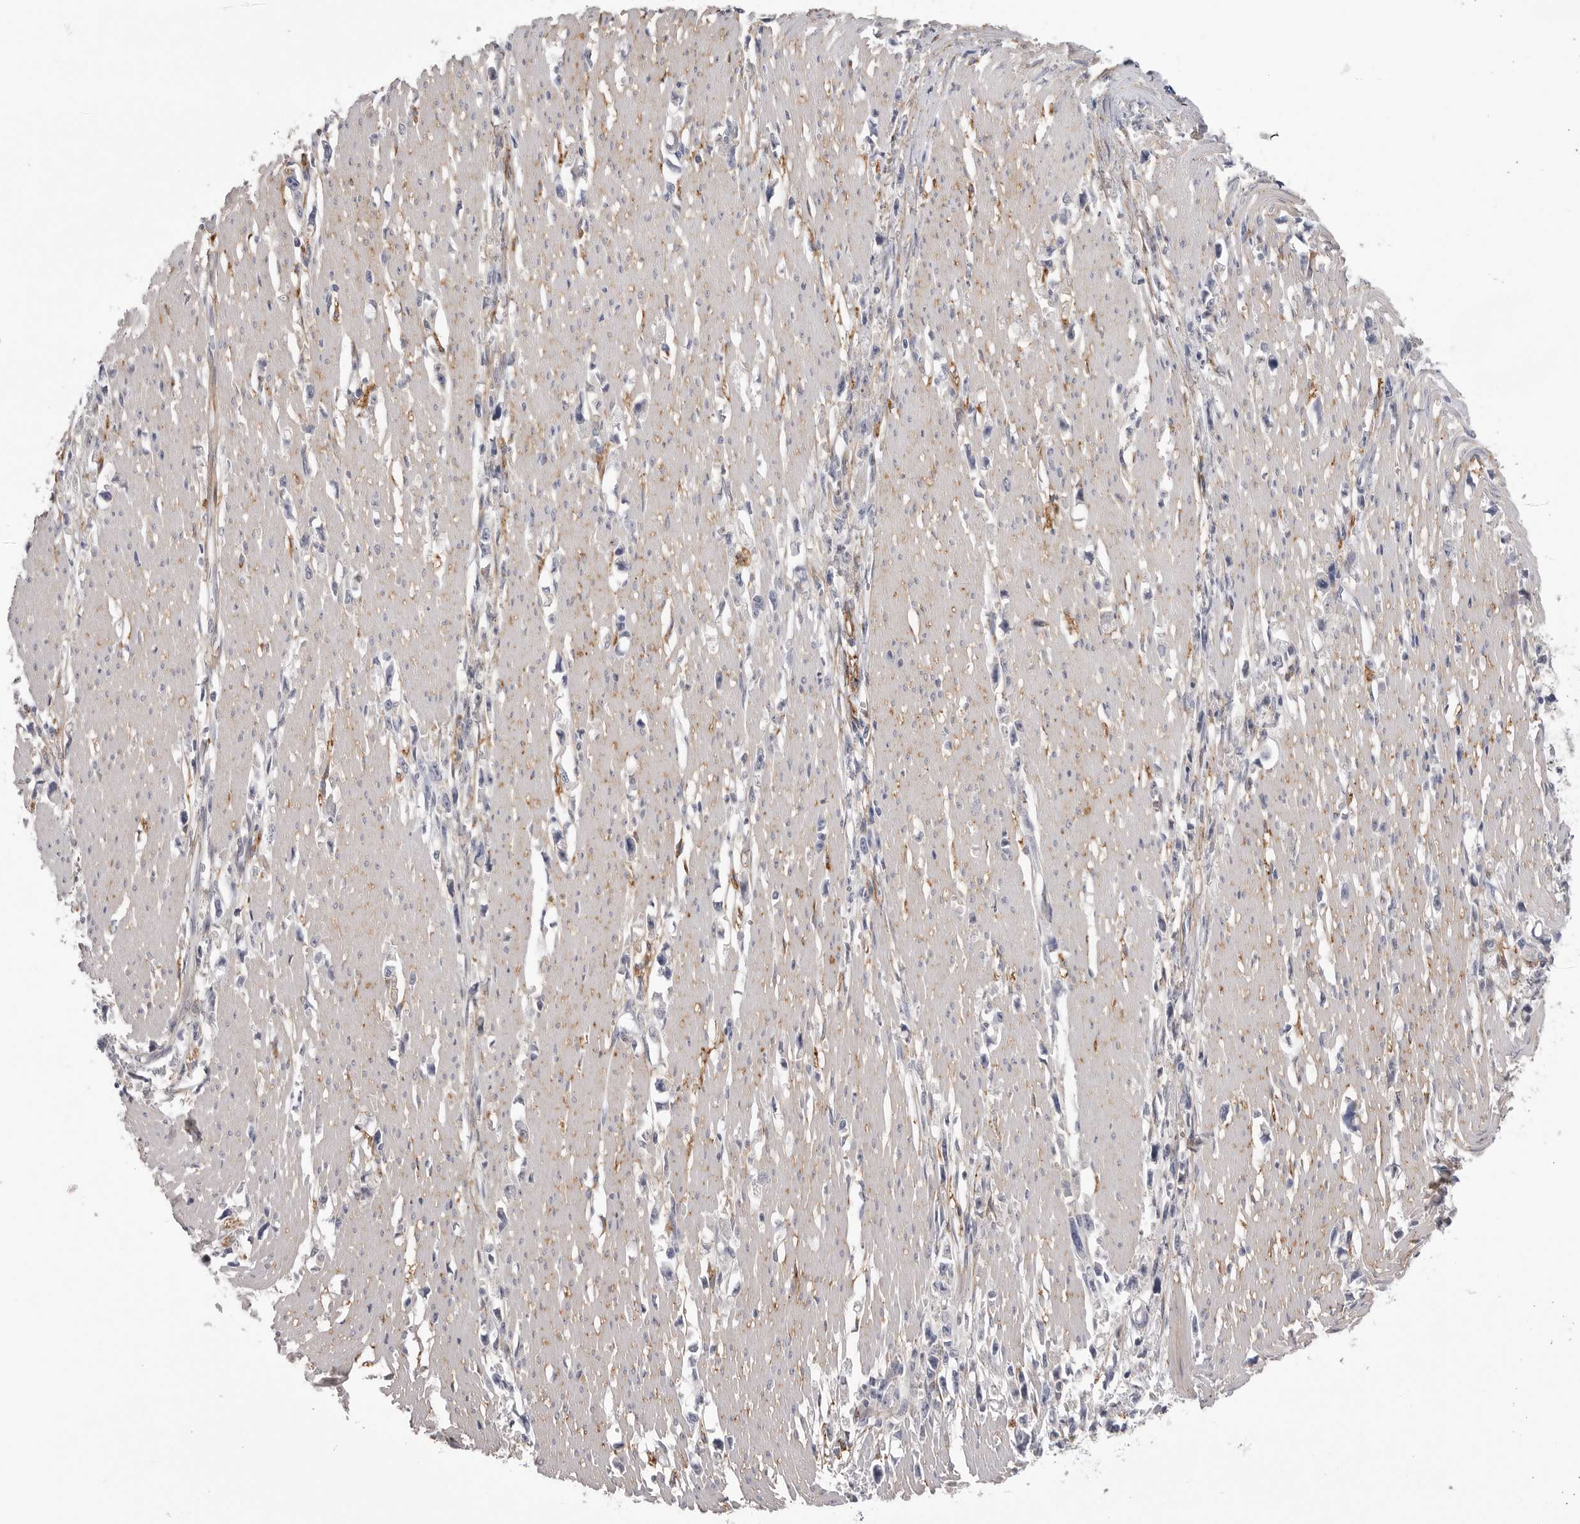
{"staining": {"intensity": "negative", "quantity": "none", "location": "none"}, "tissue": "stomach cancer", "cell_type": "Tumor cells", "image_type": "cancer", "snomed": [{"axis": "morphology", "description": "Adenocarcinoma, NOS"}, {"axis": "topography", "description": "Stomach"}], "caption": "IHC image of adenocarcinoma (stomach) stained for a protein (brown), which exhibits no expression in tumor cells.", "gene": "AKAP12", "patient": {"sex": "female", "age": 59}}